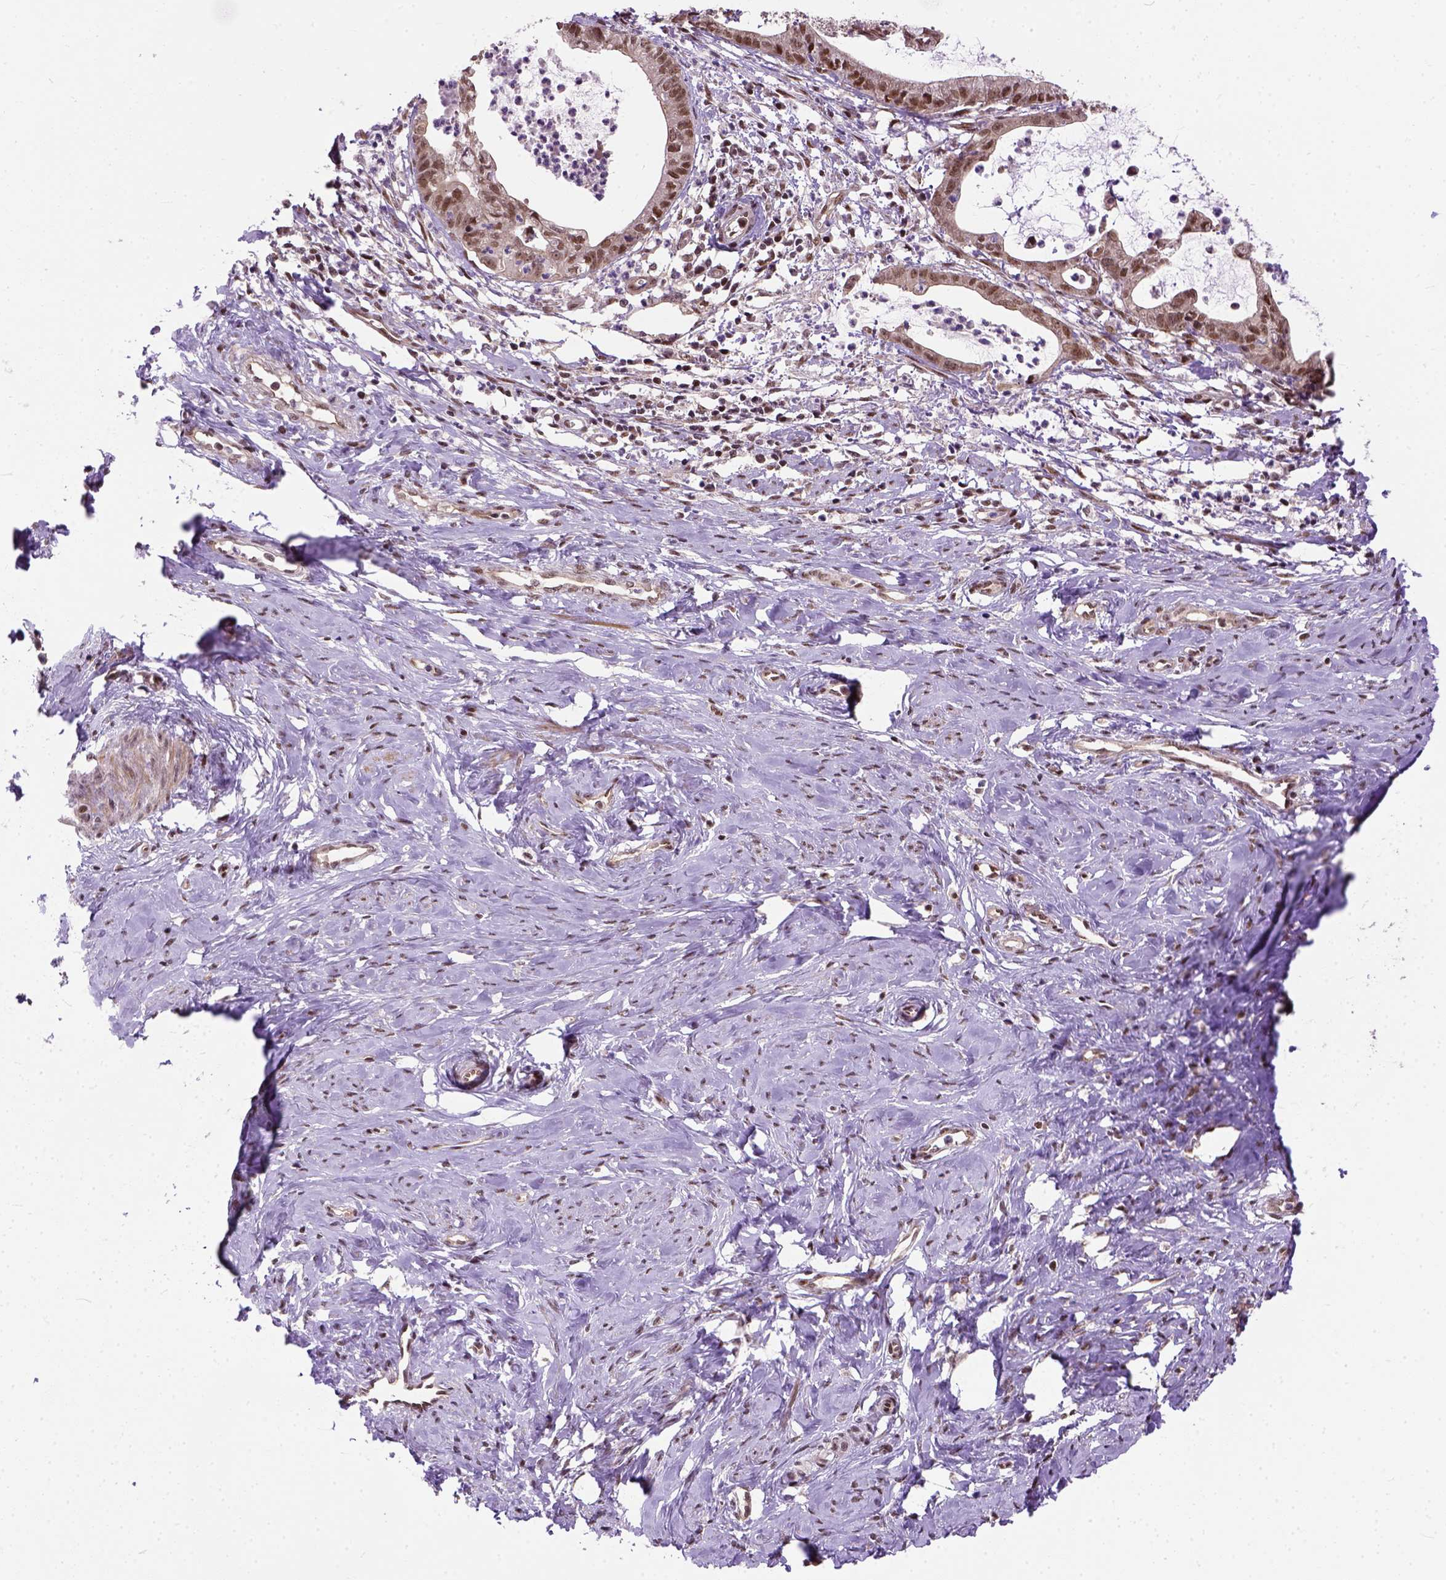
{"staining": {"intensity": "moderate", "quantity": ">75%", "location": "nuclear"}, "tissue": "cervical cancer", "cell_type": "Tumor cells", "image_type": "cancer", "snomed": [{"axis": "morphology", "description": "Normal tissue, NOS"}, {"axis": "morphology", "description": "Adenocarcinoma, NOS"}, {"axis": "topography", "description": "Cervix"}], "caption": "Approximately >75% of tumor cells in human cervical cancer (adenocarcinoma) demonstrate moderate nuclear protein staining as visualized by brown immunohistochemical staining.", "gene": "ZNF630", "patient": {"sex": "female", "age": 38}}